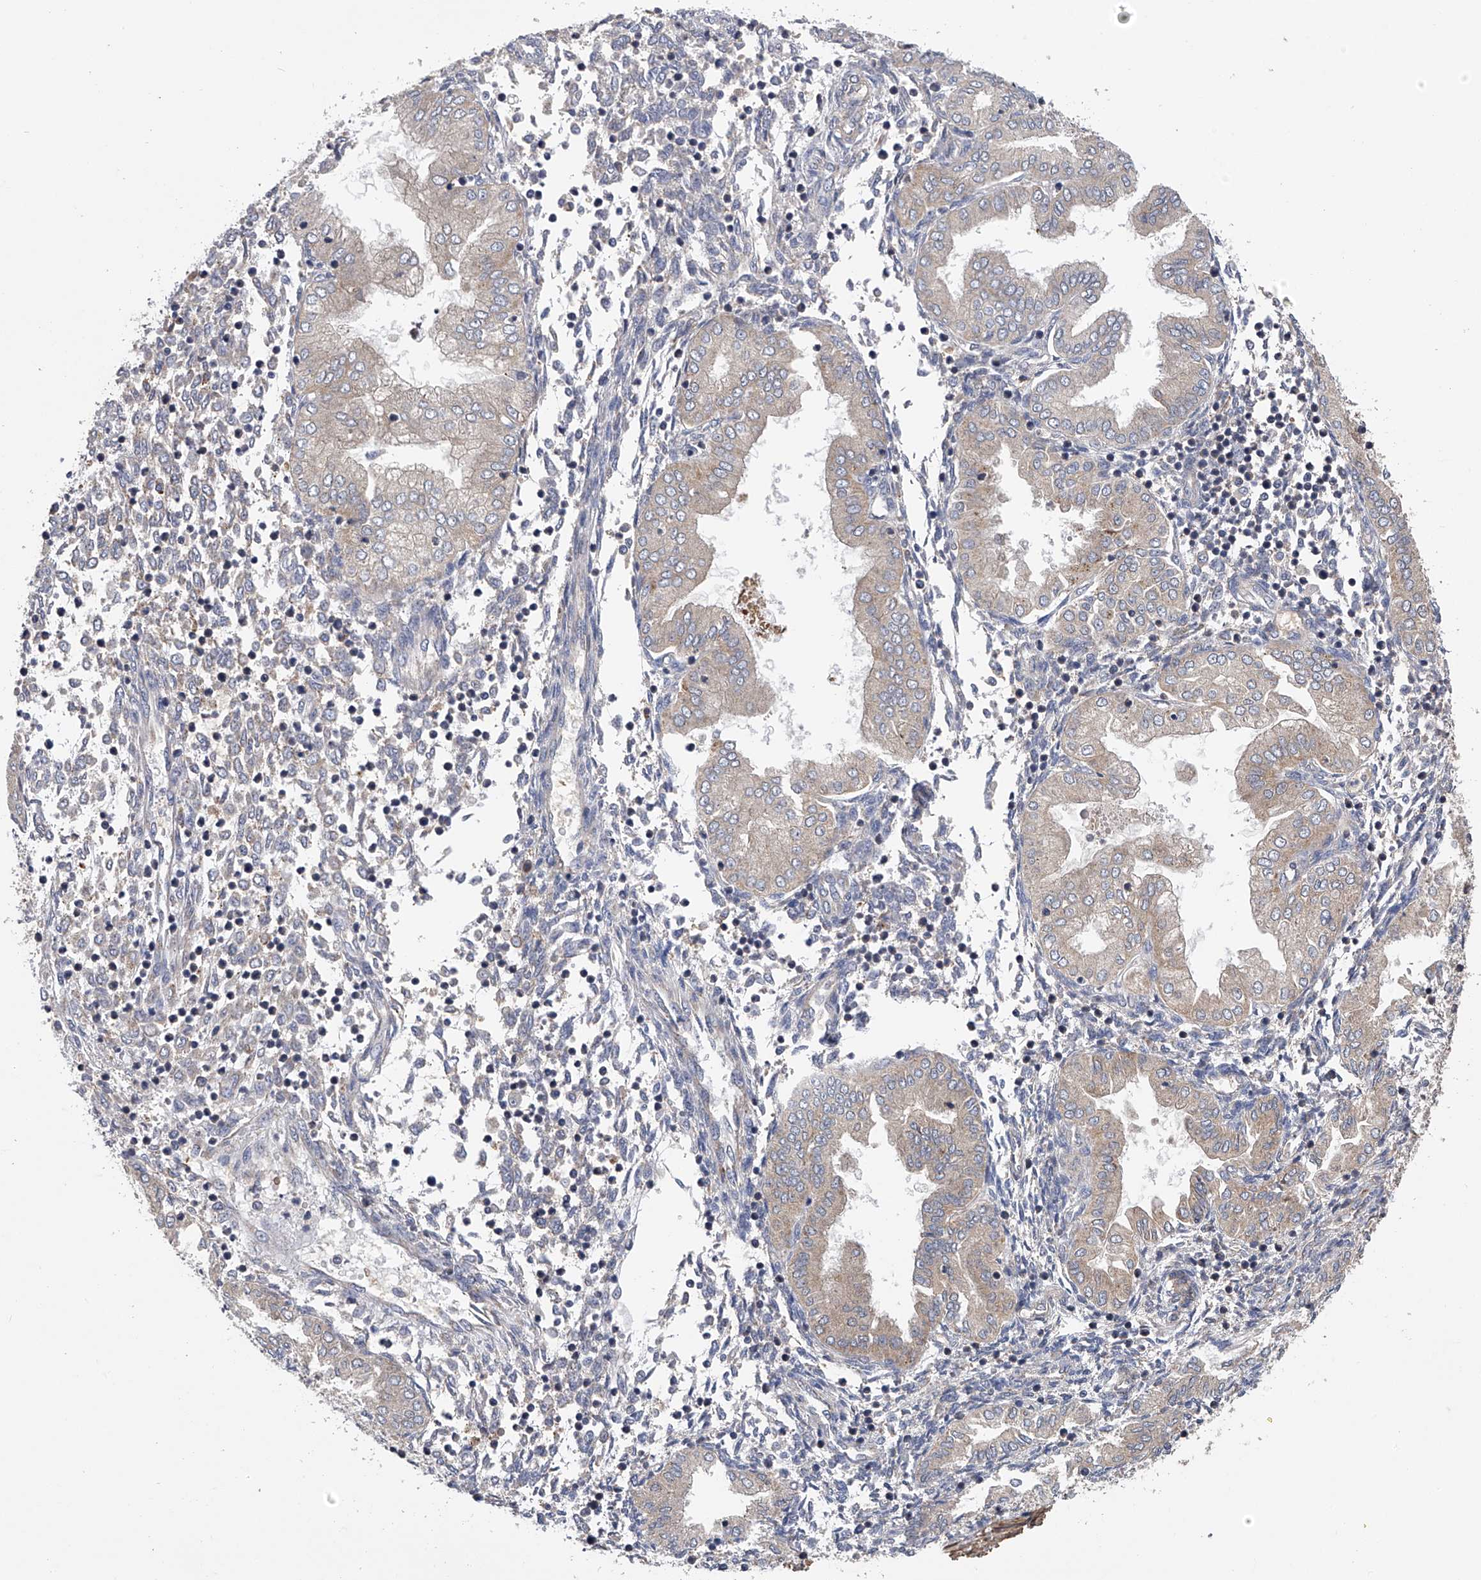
{"staining": {"intensity": "weak", "quantity": "<25%", "location": "cytoplasmic/membranous"}, "tissue": "endometrium", "cell_type": "Cells in endometrial stroma", "image_type": "normal", "snomed": [{"axis": "morphology", "description": "Normal tissue, NOS"}, {"axis": "topography", "description": "Endometrium"}], "caption": "Immunohistochemistry (IHC) of unremarkable endometrium exhibits no staining in cells in endometrial stroma. Brightfield microscopy of IHC stained with DAB (3,3'-diaminobenzidine) (brown) and hematoxylin (blue), captured at high magnification.", "gene": "SPOCK1", "patient": {"sex": "female", "age": 53}}